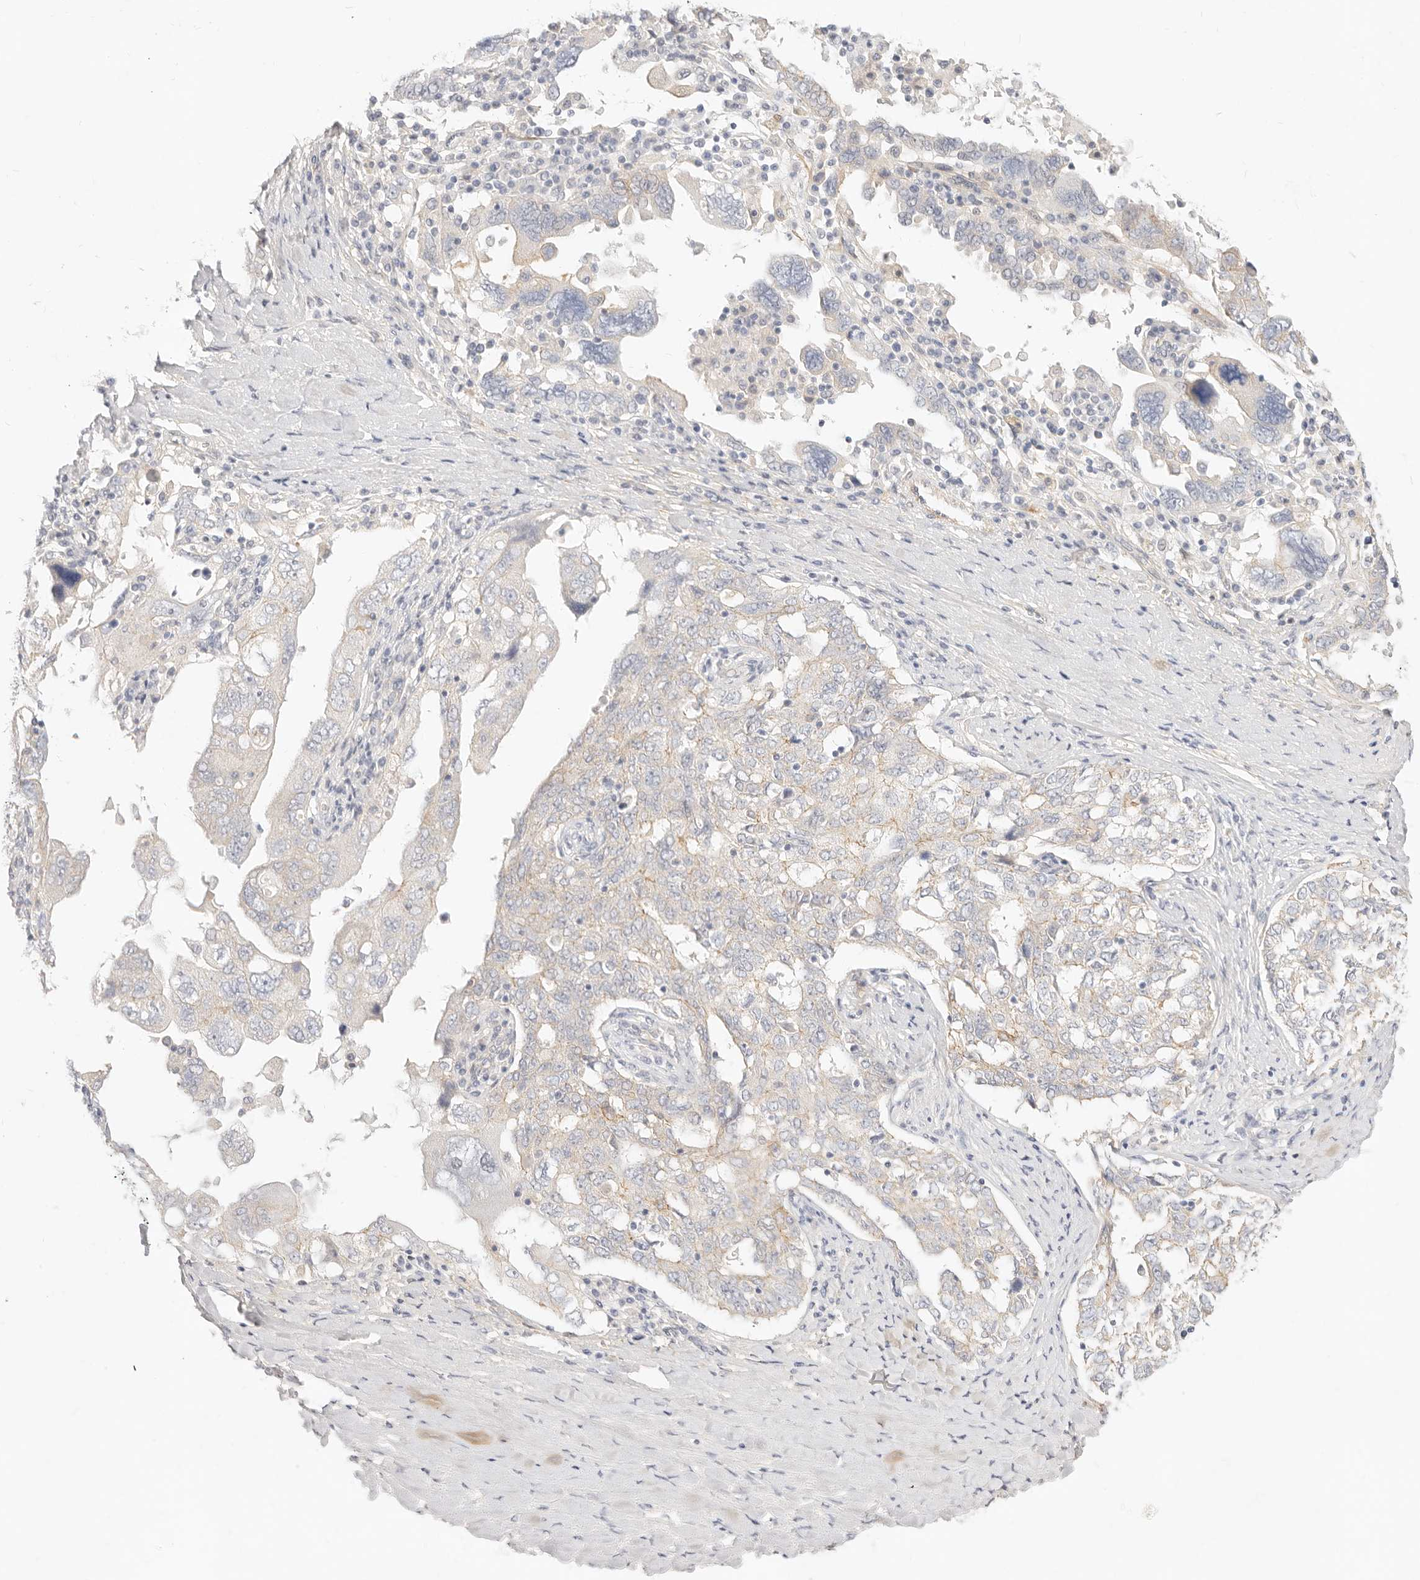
{"staining": {"intensity": "weak", "quantity": "<25%", "location": "cytoplasmic/membranous"}, "tissue": "ovarian cancer", "cell_type": "Tumor cells", "image_type": "cancer", "snomed": [{"axis": "morphology", "description": "Carcinoma, endometroid"}, {"axis": "topography", "description": "Ovary"}], "caption": "Immunohistochemistry of human ovarian cancer (endometroid carcinoma) exhibits no expression in tumor cells.", "gene": "UBXN10", "patient": {"sex": "female", "age": 62}}